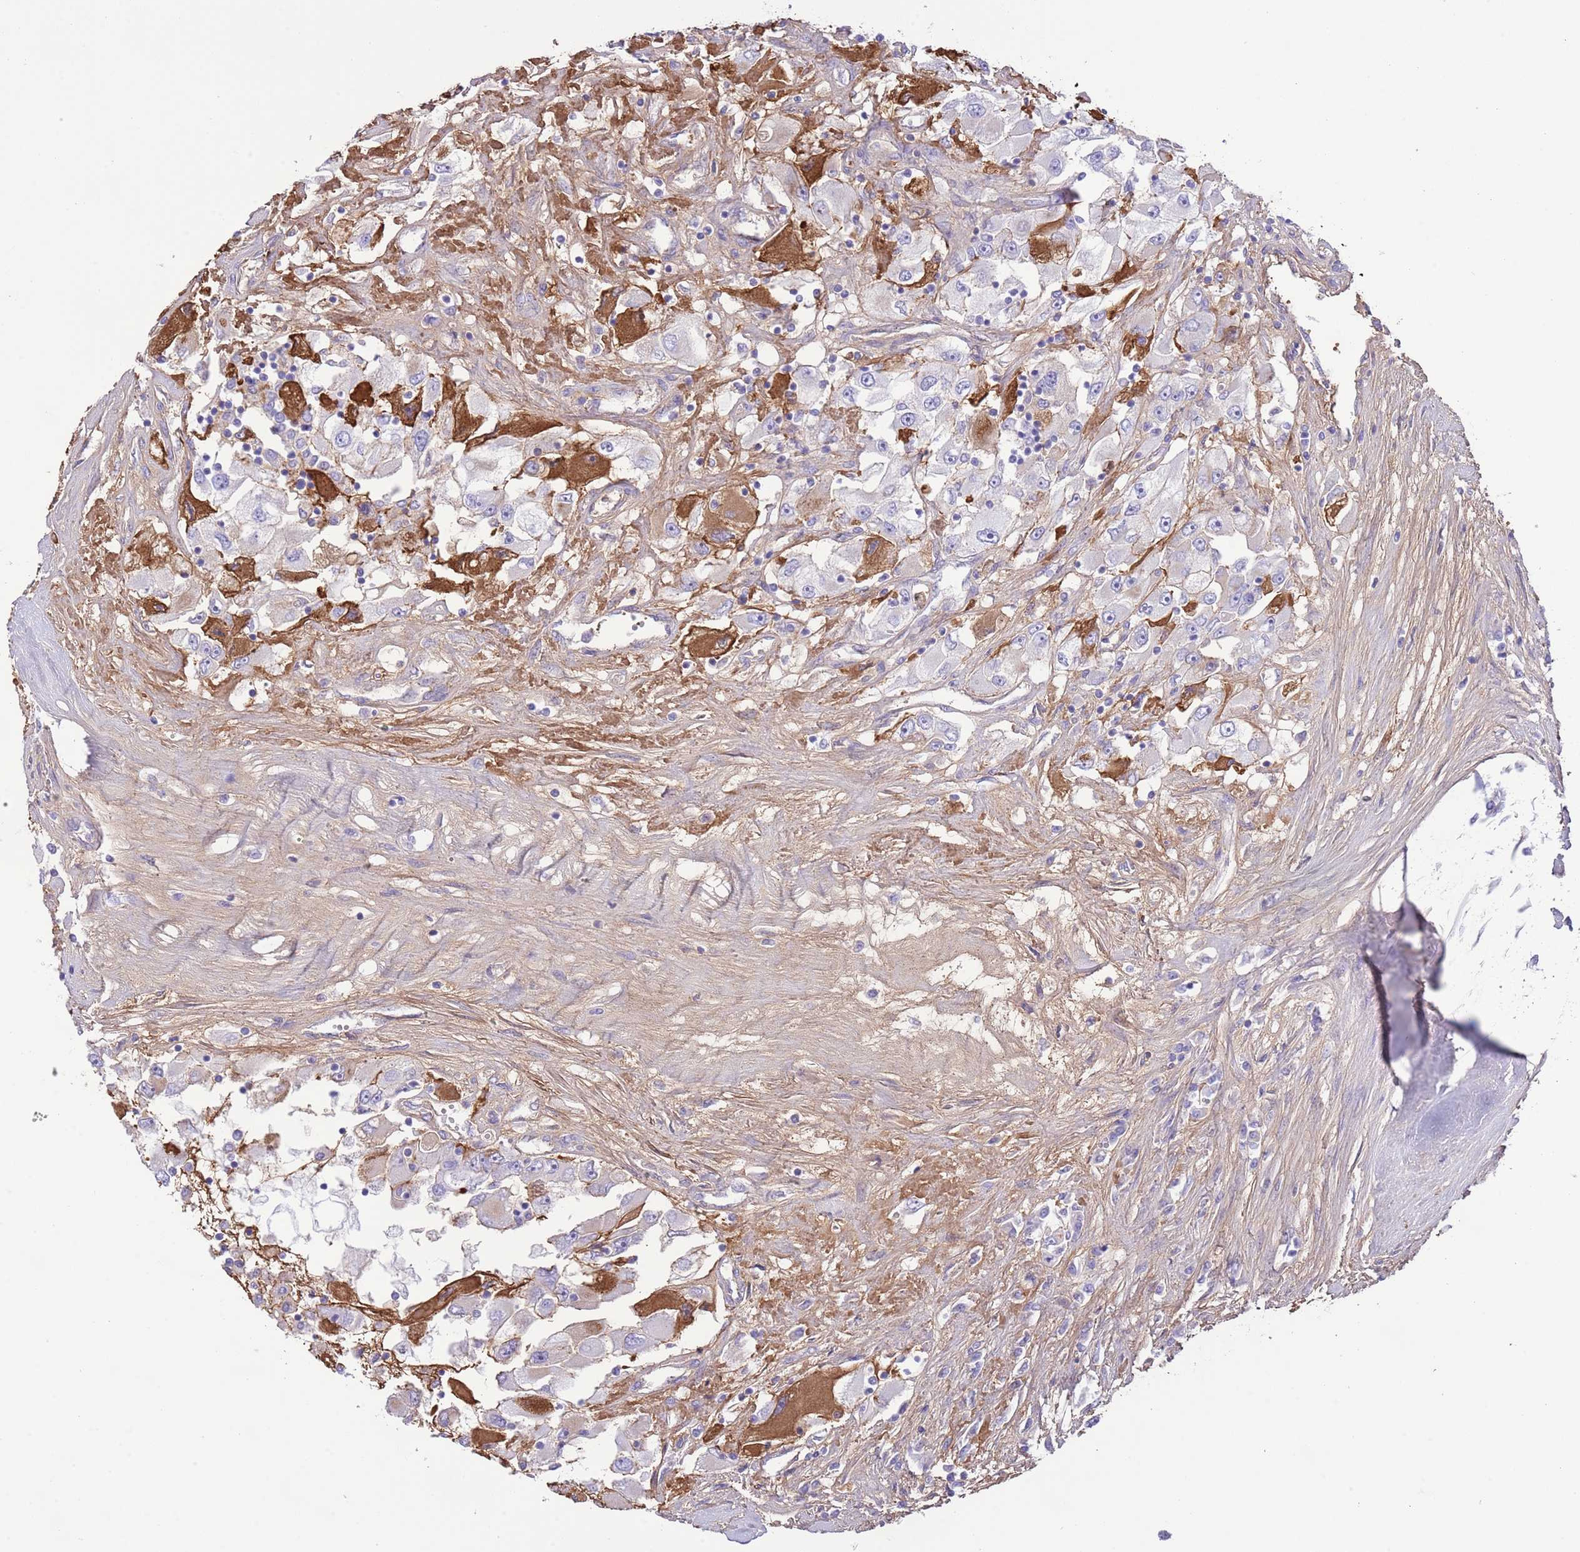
{"staining": {"intensity": "negative", "quantity": "none", "location": "none"}, "tissue": "renal cancer", "cell_type": "Tumor cells", "image_type": "cancer", "snomed": [{"axis": "morphology", "description": "Adenocarcinoma, NOS"}, {"axis": "topography", "description": "Kidney"}], "caption": "Immunohistochemistry (IHC) micrograph of neoplastic tissue: adenocarcinoma (renal) stained with DAB demonstrates no significant protein positivity in tumor cells.", "gene": "IGF1", "patient": {"sex": "female", "age": 52}}